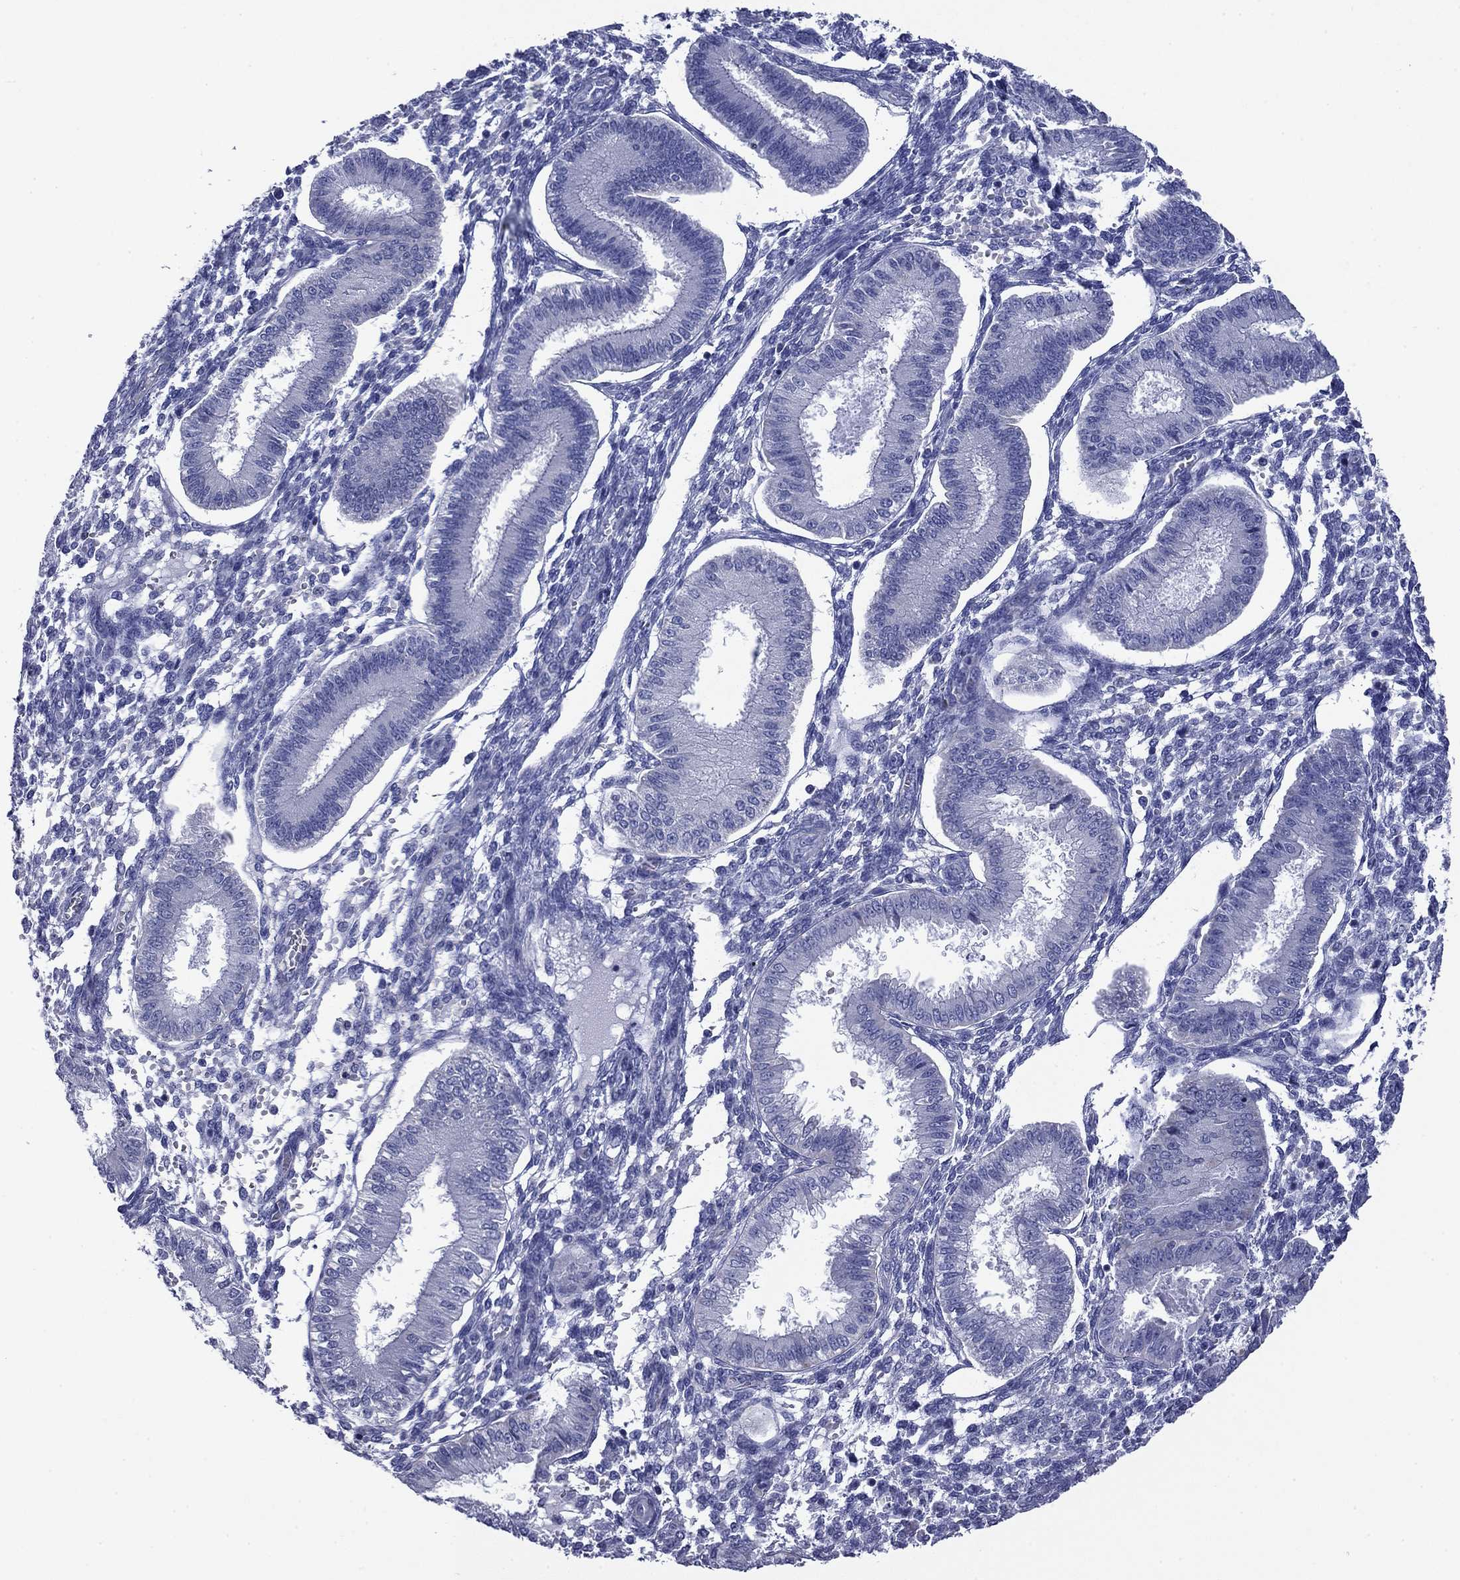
{"staining": {"intensity": "negative", "quantity": "none", "location": "none"}, "tissue": "endometrium", "cell_type": "Cells in endometrial stroma", "image_type": "normal", "snomed": [{"axis": "morphology", "description": "Normal tissue, NOS"}, {"axis": "topography", "description": "Endometrium"}], "caption": "This is a photomicrograph of IHC staining of benign endometrium, which shows no positivity in cells in endometrial stroma. (Brightfield microscopy of DAB IHC at high magnification).", "gene": "ACADSB", "patient": {"sex": "female", "age": 43}}